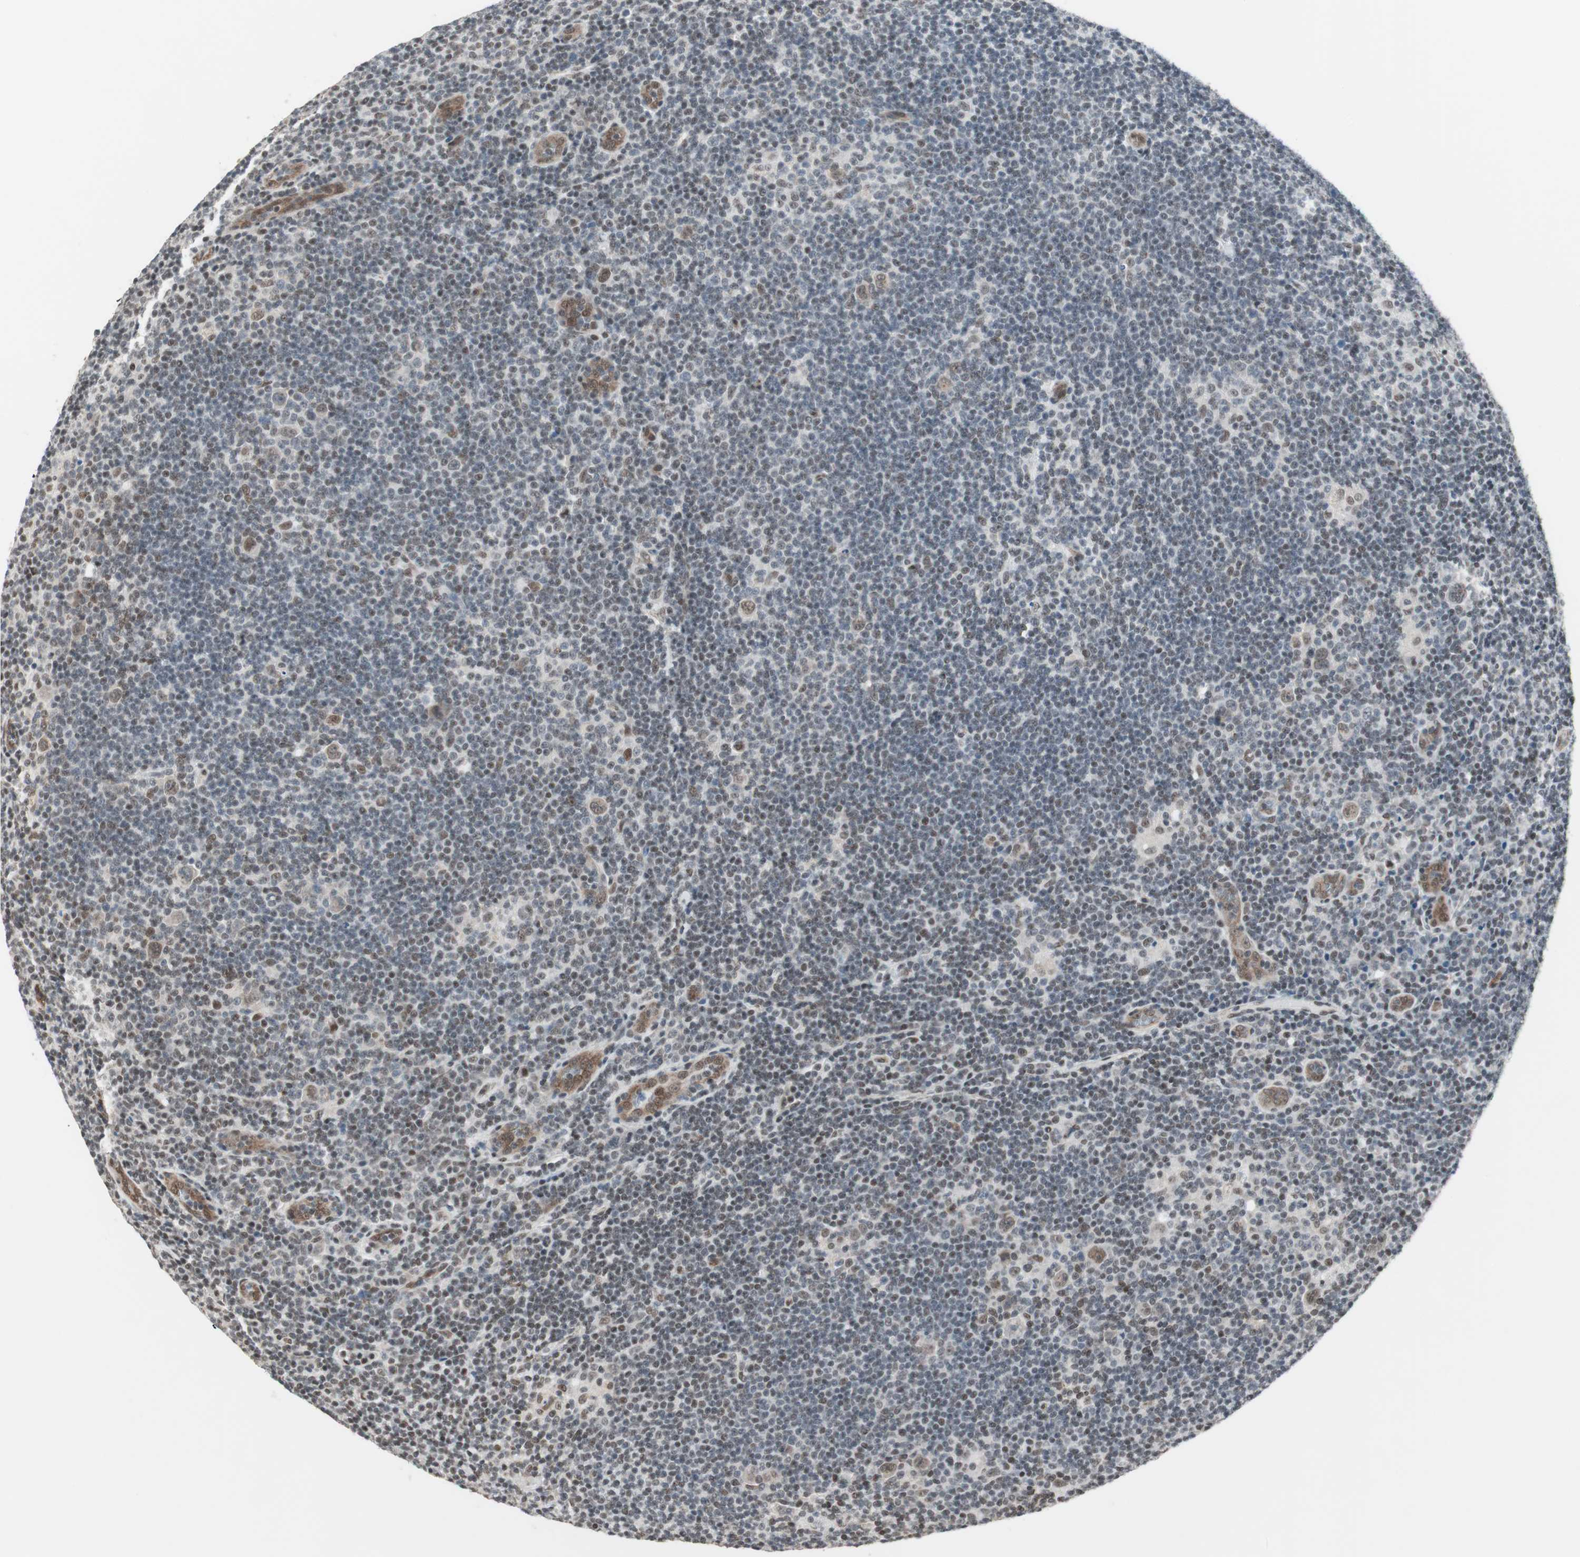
{"staining": {"intensity": "moderate", "quantity": ">75%", "location": "nuclear"}, "tissue": "lymphoma", "cell_type": "Tumor cells", "image_type": "cancer", "snomed": [{"axis": "morphology", "description": "Hodgkin's disease, NOS"}, {"axis": "topography", "description": "Lymph node"}], "caption": "Moderate nuclear protein positivity is appreciated in about >75% of tumor cells in lymphoma.", "gene": "ZBTB17", "patient": {"sex": "female", "age": 57}}